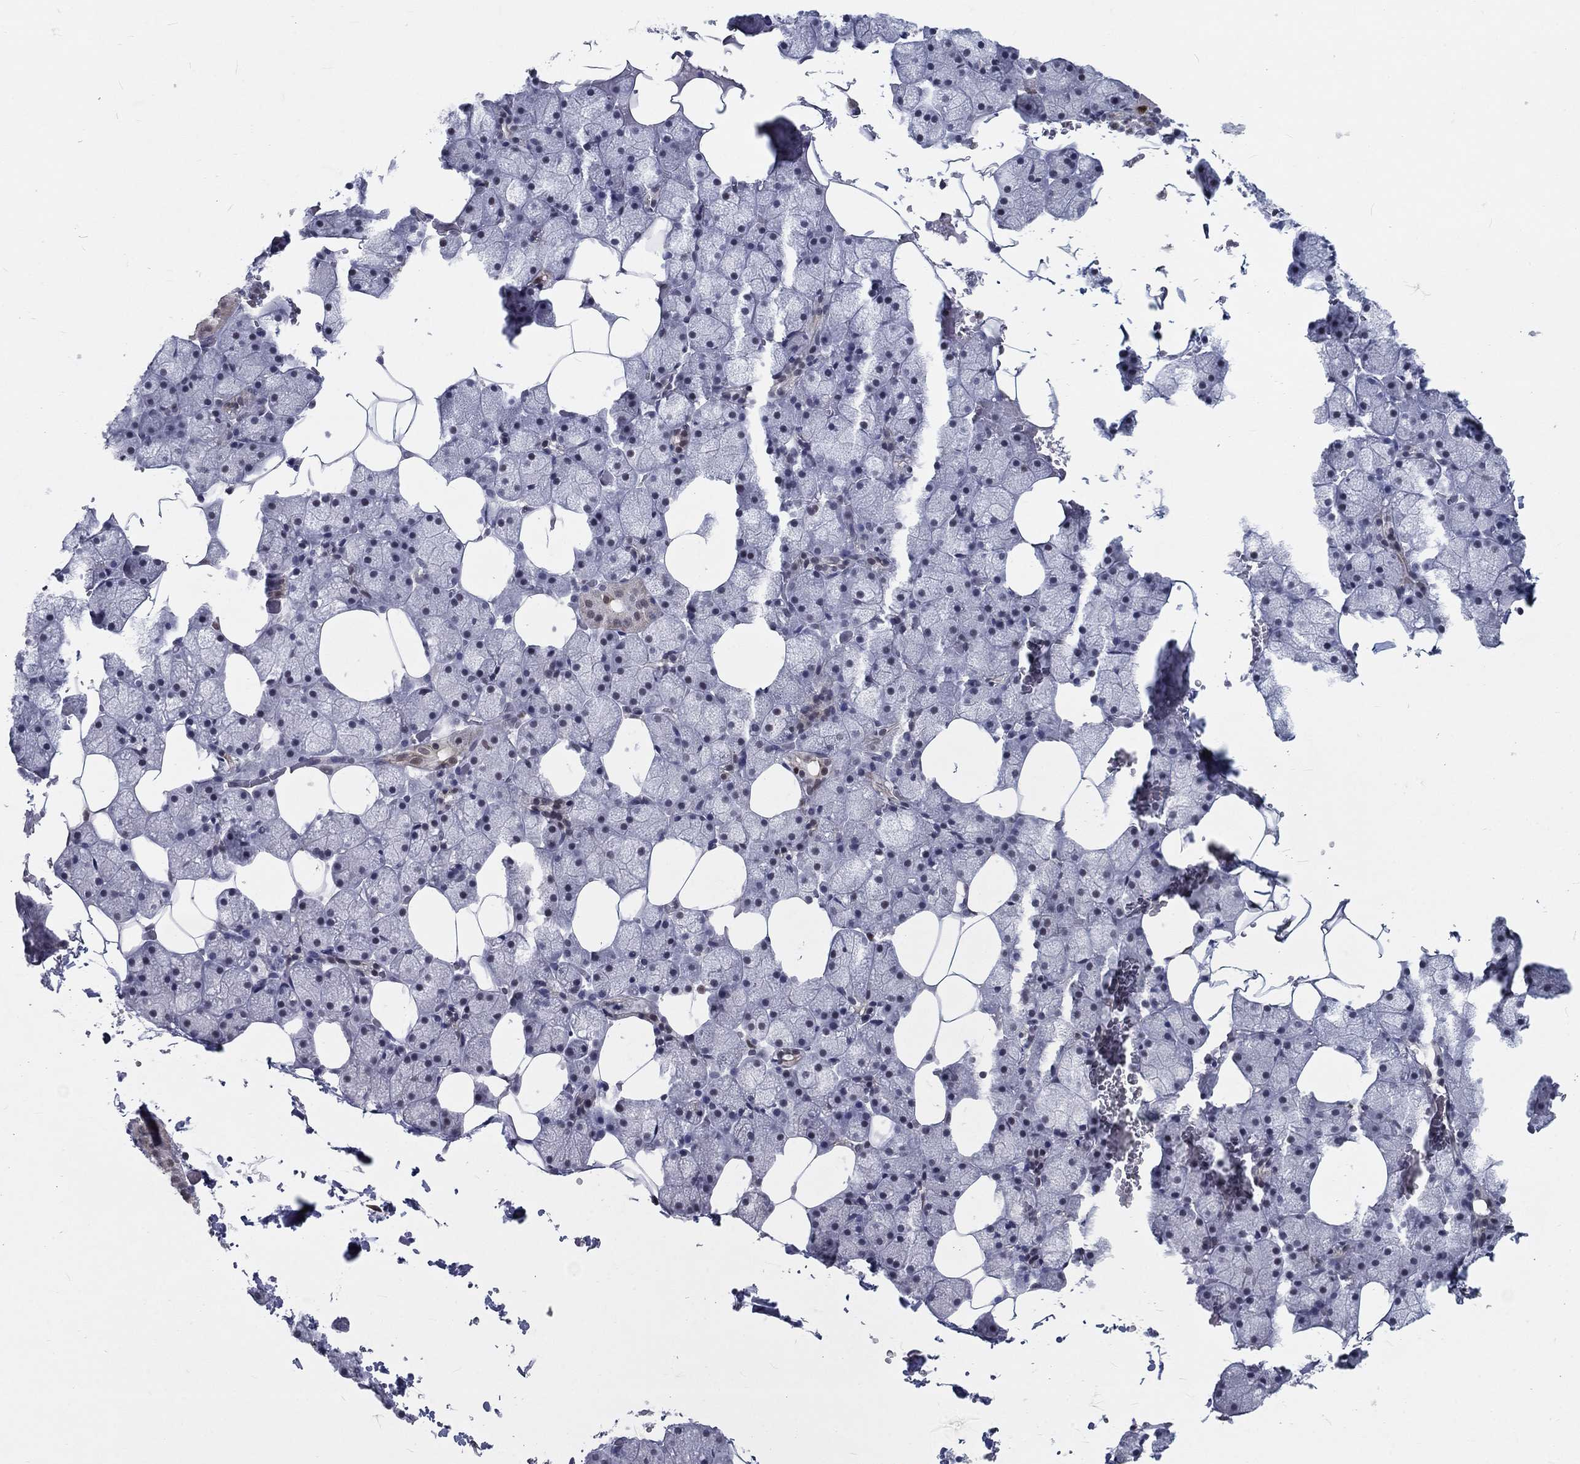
{"staining": {"intensity": "weak", "quantity": "<25%", "location": "cytoplasmic/membranous,nuclear"}, "tissue": "salivary gland", "cell_type": "Glandular cells", "image_type": "normal", "snomed": [{"axis": "morphology", "description": "Normal tissue, NOS"}, {"axis": "topography", "description": "Salivary gland"}], "caption": "High power microscopy histopathology image of an immunohistochemistry (IHC) histopathology image of benign salivary gland, revealing no significant positivity in glandular cells. Brightfield microscopy of immunohistochemistry (IHC) stained with DAB (3,3'-diaminobenzidine) (brown) and hematoxylin (blue), captured at high magnification.", "gene": "ZBED1", "patient": {"sex": "male", "age": 38}}